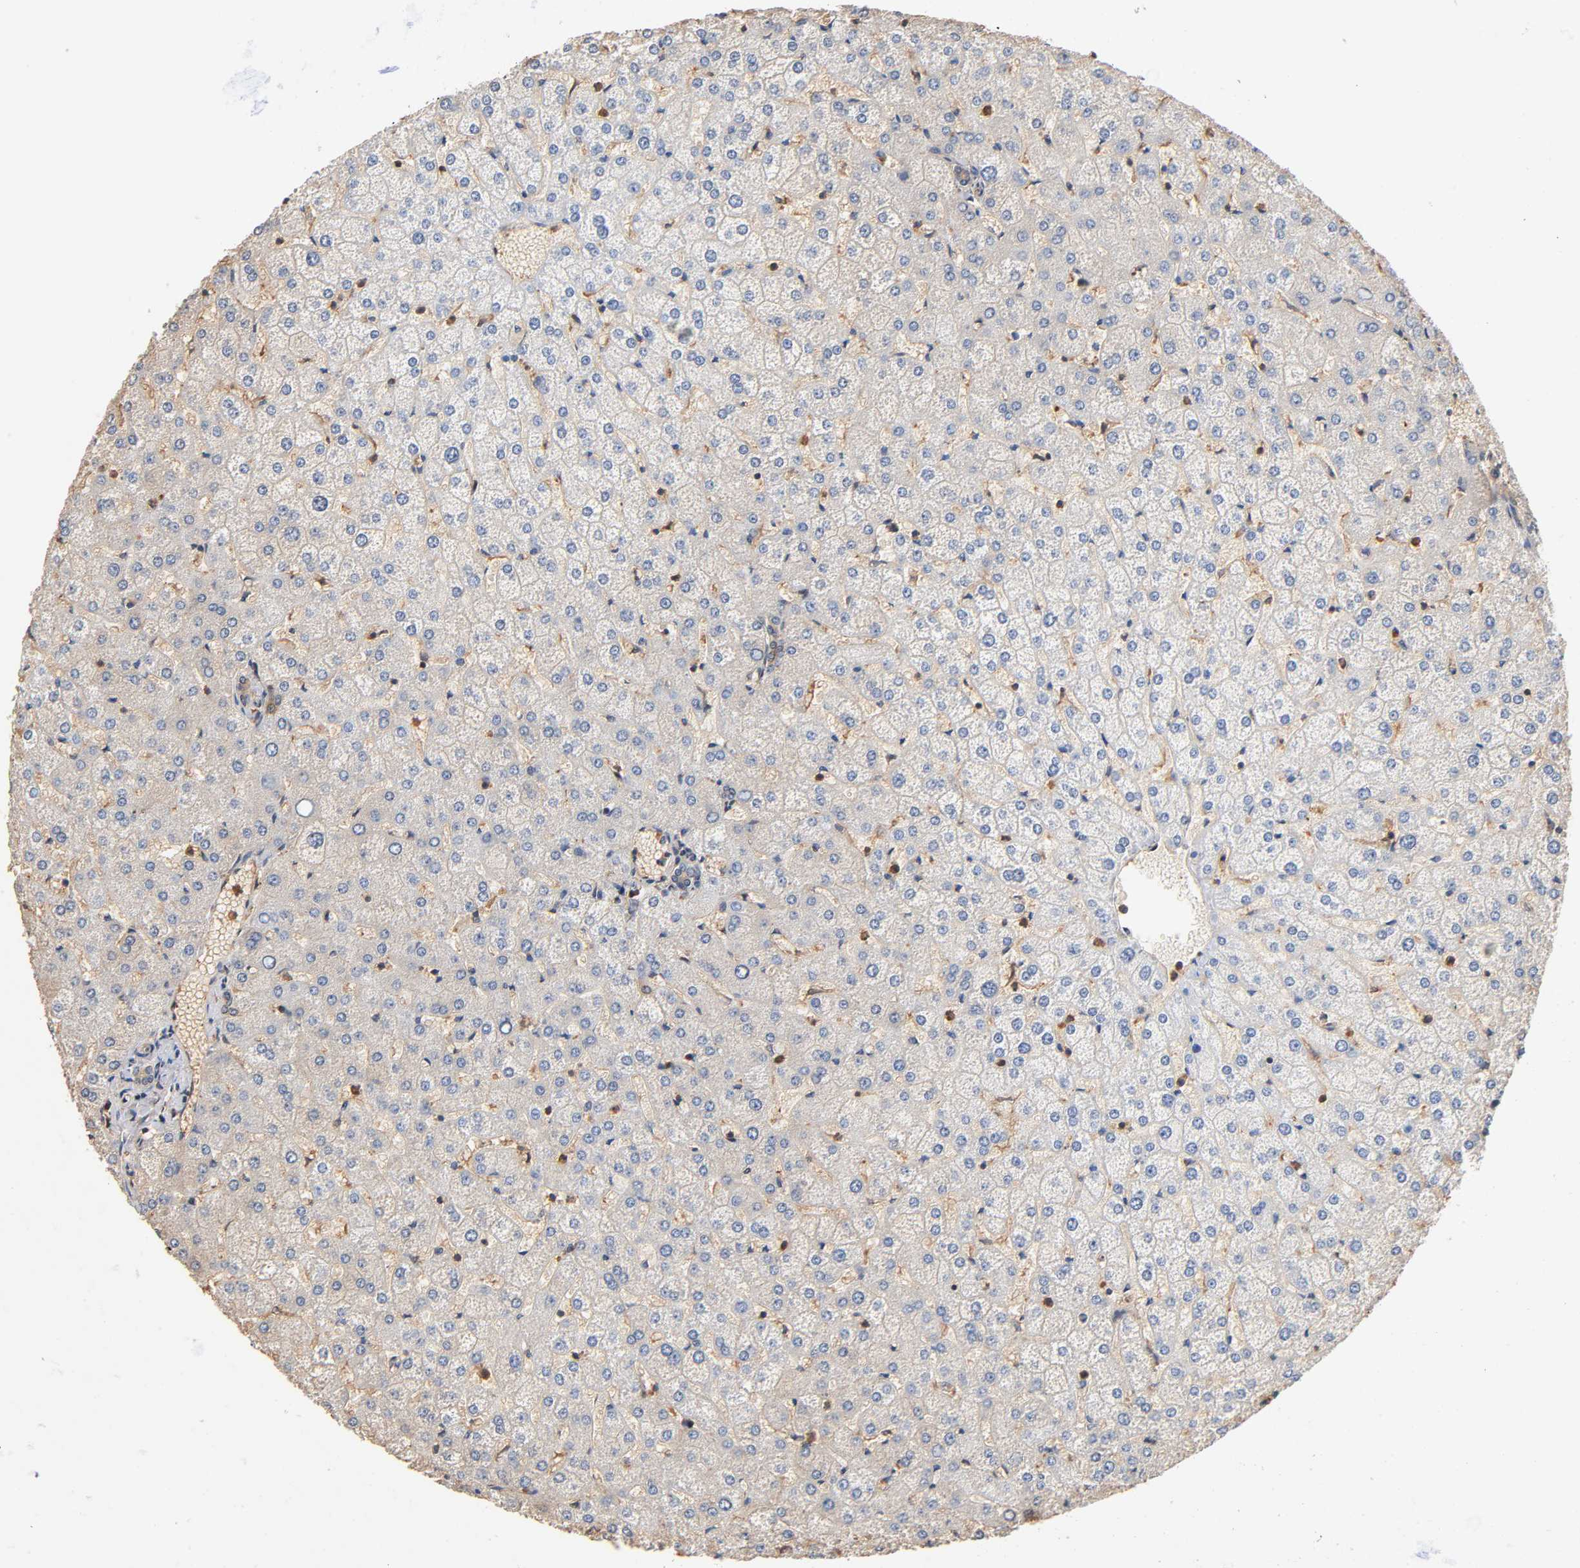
{"staining": {"intensity": "weak", "quantity": ">75%", "location": "cytoplasmic/membranous"}, "tissue": "liver", "cell_type": "Cholangiocytes", "image_type": "normal", "snomed": [{"axis": "morphology", "description": "Normal tissue, NOS"}, {"axis": "topography", "description": "Liver"}], "caption": "High-power microscopy captured an immunohistochemistry photomicrograph of unremarkable liver, revealing weak cytoplasmic/membranous positivity in about >75% of cholangiocytes.", "gene": "ALDOA", "patient": {"sex": "female", "age": 32}}